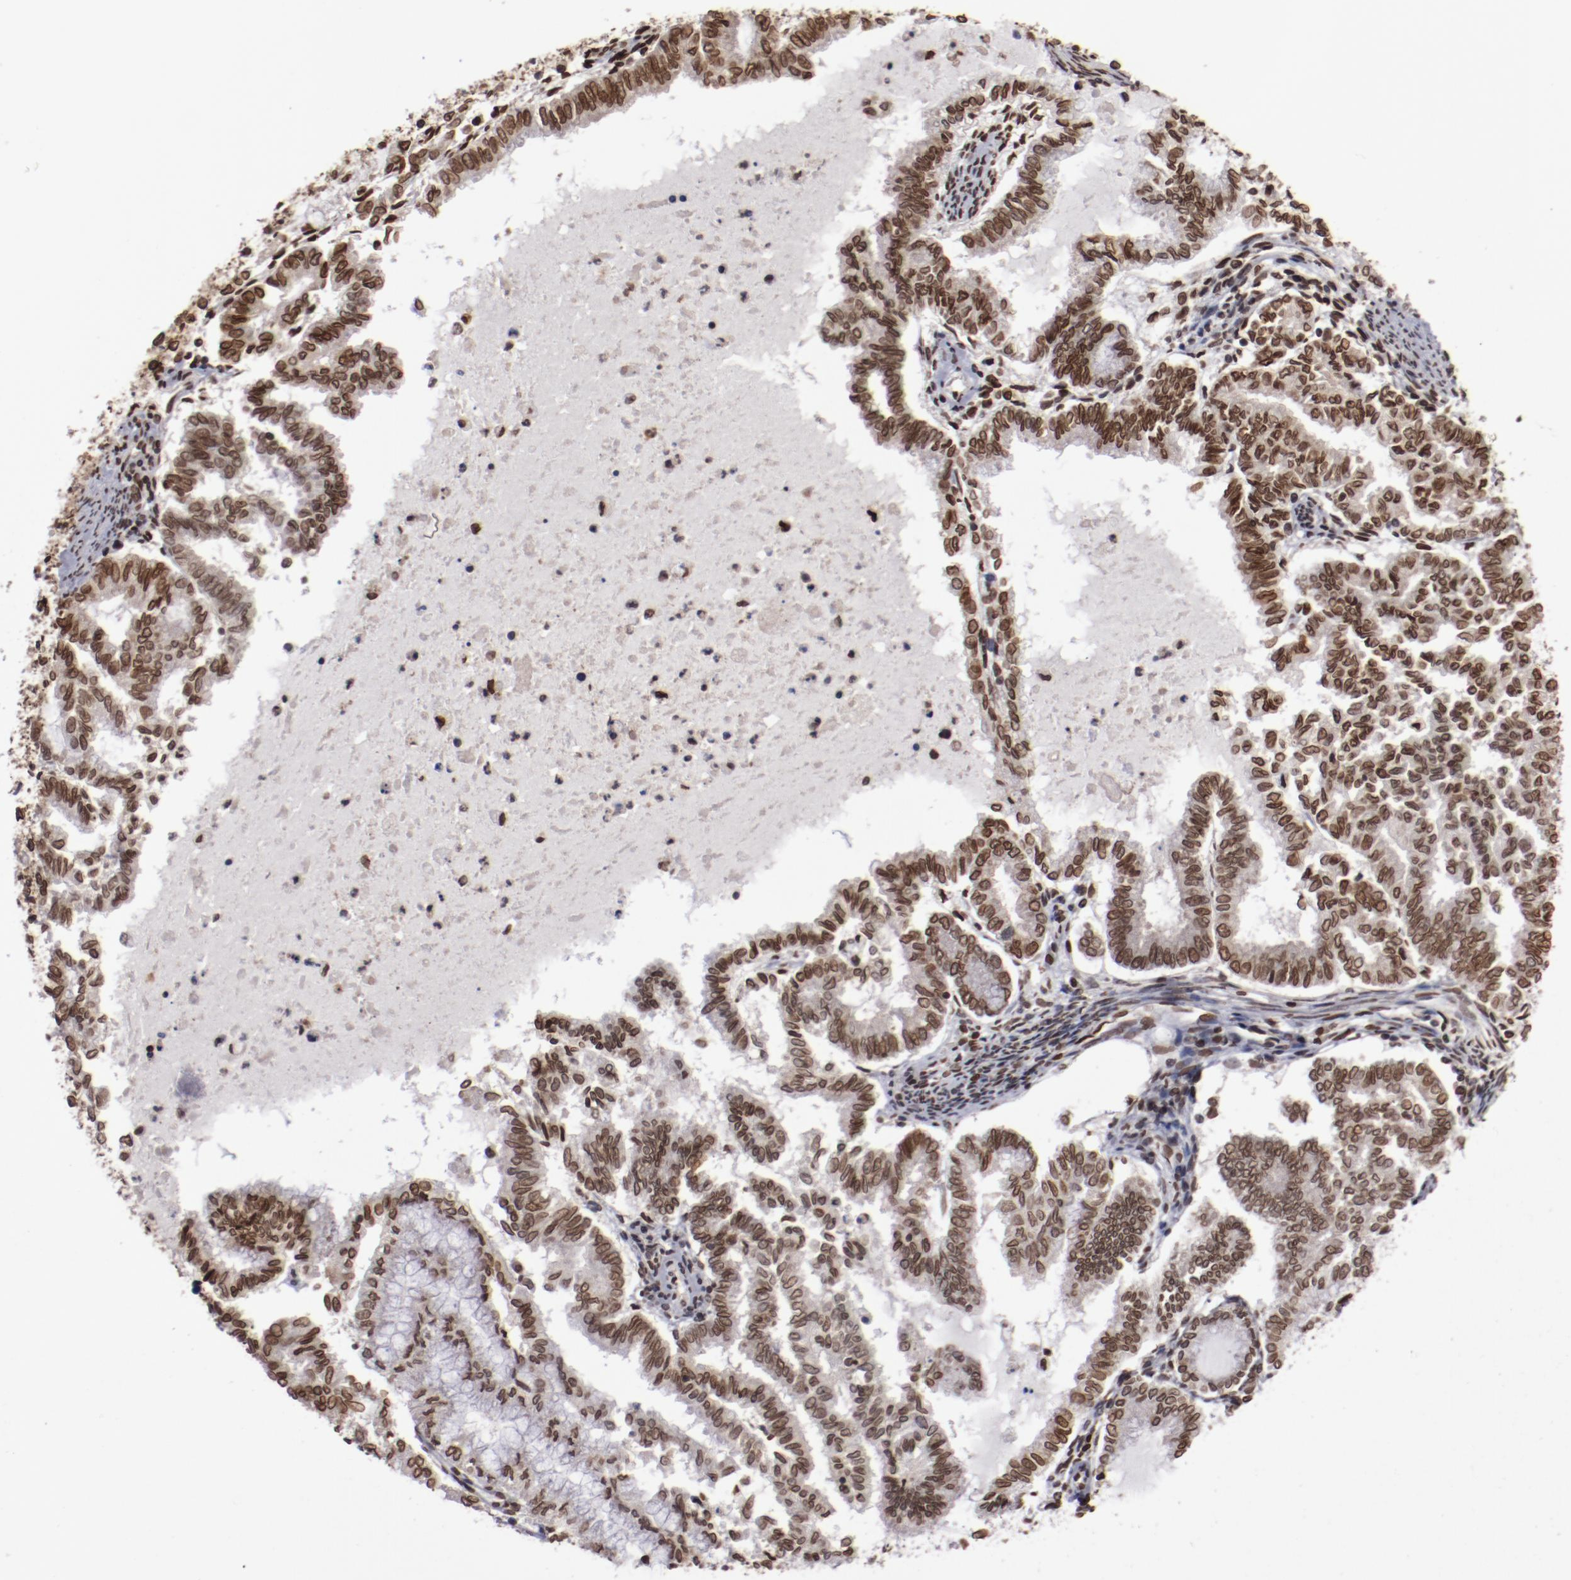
{"staining": {"intensity": "strong", "quantity": ">75%", "location": "nuclear"}, "tissue": "endometrial cancer", "cell_type": "Tumor cells", "image_type": "cancer", "snomed": [{"axis": "morphology", "description": "Adenocarcinoma, NOS"}, {"axis": "topography", "description": "Endometrium"}], "caption": "Endometrial adenocarcinoma stained with DAB IHC reveals high levels of strong nuclear staining in approximately >75% of tumor cells. The staining was performed using DAB, with brown indicating positive protein expression. Nuclei are stained blue with hematoxylin.", "gene": "AKT1", "patient": {"sex": "female", "age": 79}}